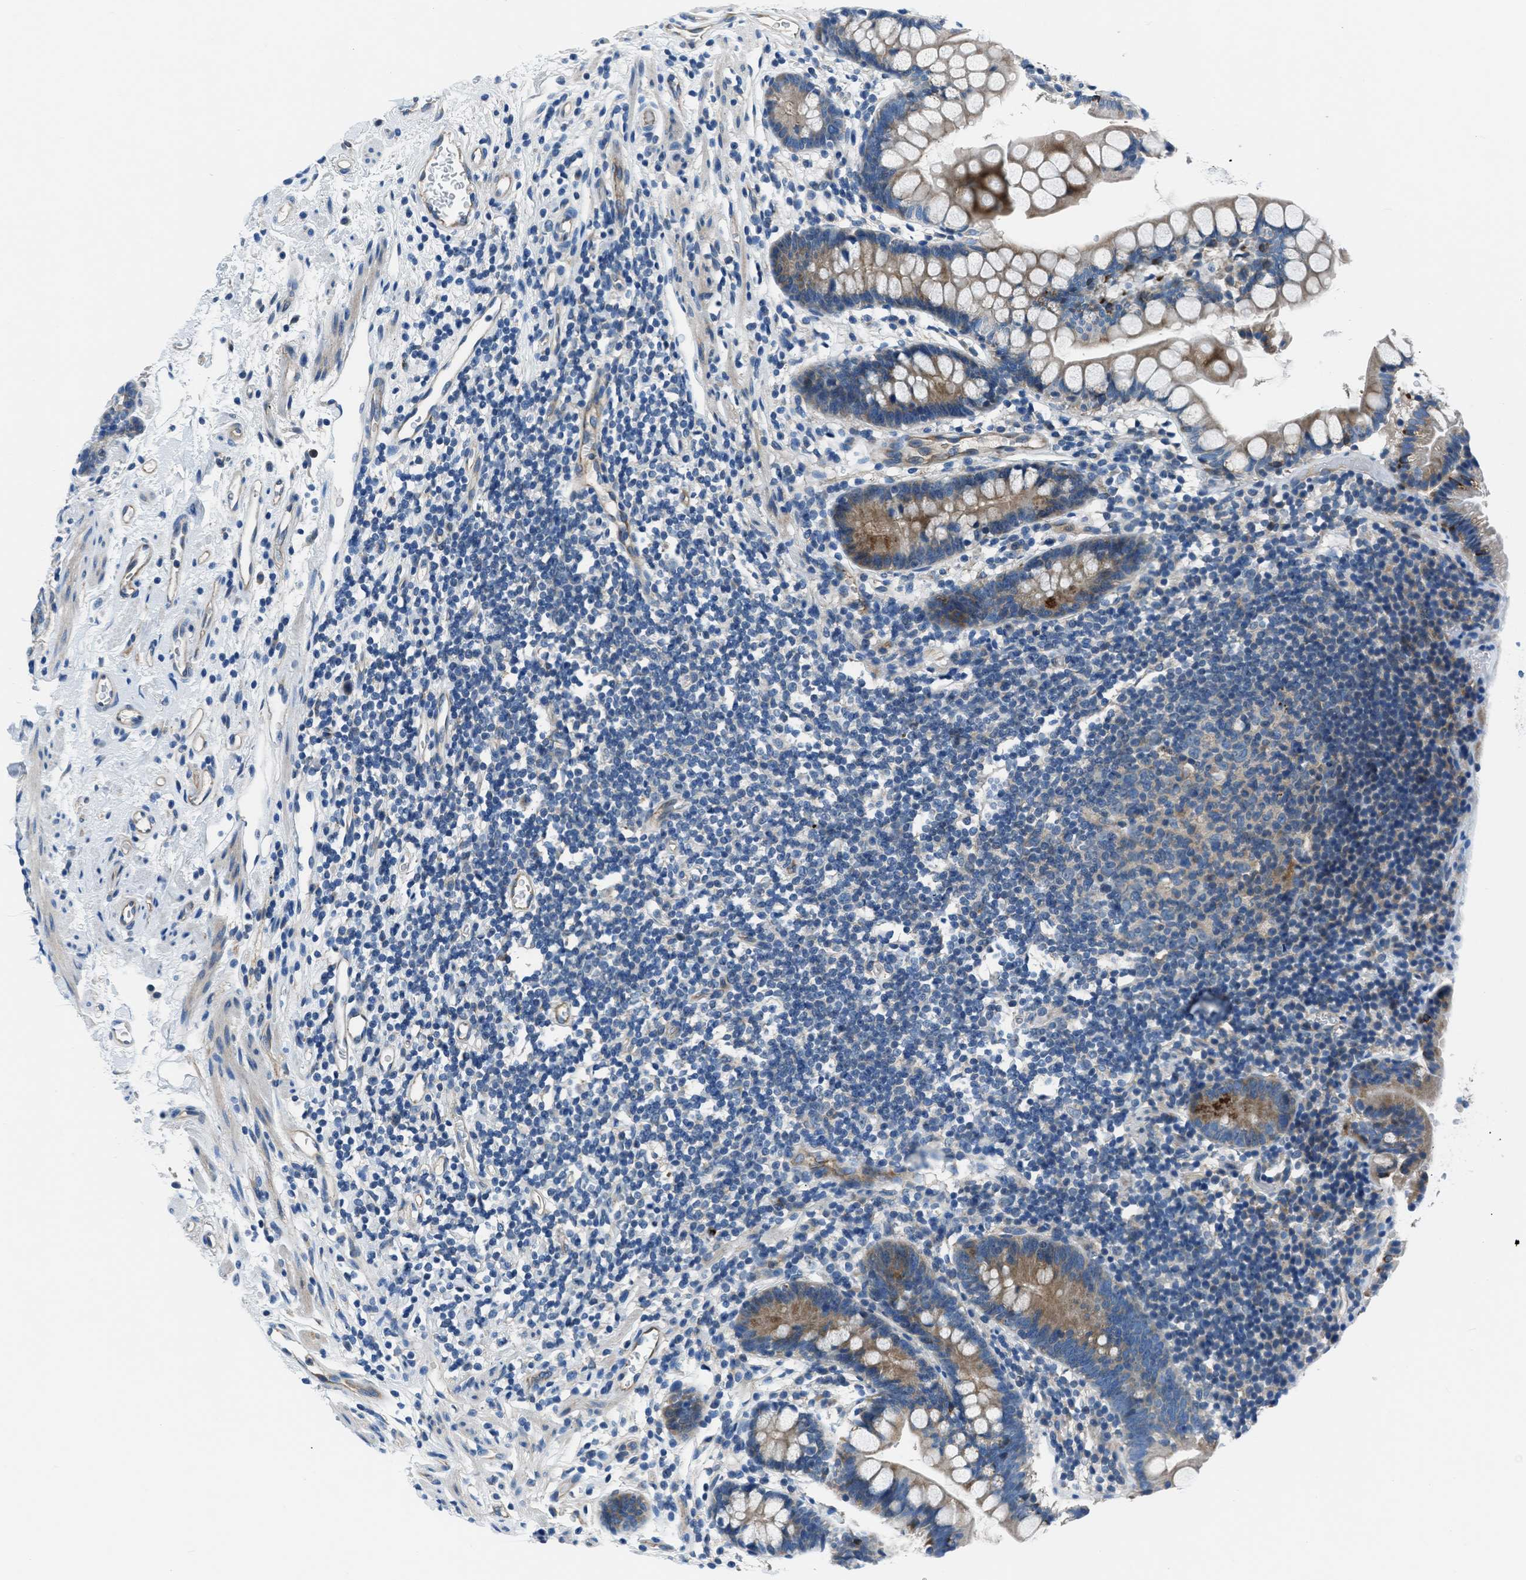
{"staining": {"intensity": "moderate", "quantity": "25%-75%", "location": "cytoplasmic/membranous"}, "tissue": "small intestine", "cell_type": "Glandular cells", "image_type": "normal", "snomed": [{"axis": "morphology", "description": "Normal tissue, NOS"}, {"axis": "topography", "description": "Small intestine"}], "caption": "Protein staining by immunohistochemistry (IHC) reveals moderate cytoplasmic/membranous expression in about 25%-75% of glandular cells in normal small intestine. (Brightfield microscopy of DAB IHC at high magnification).", "gene": "SLC38A6", "patient": {"sex": "female", "age": 84}}